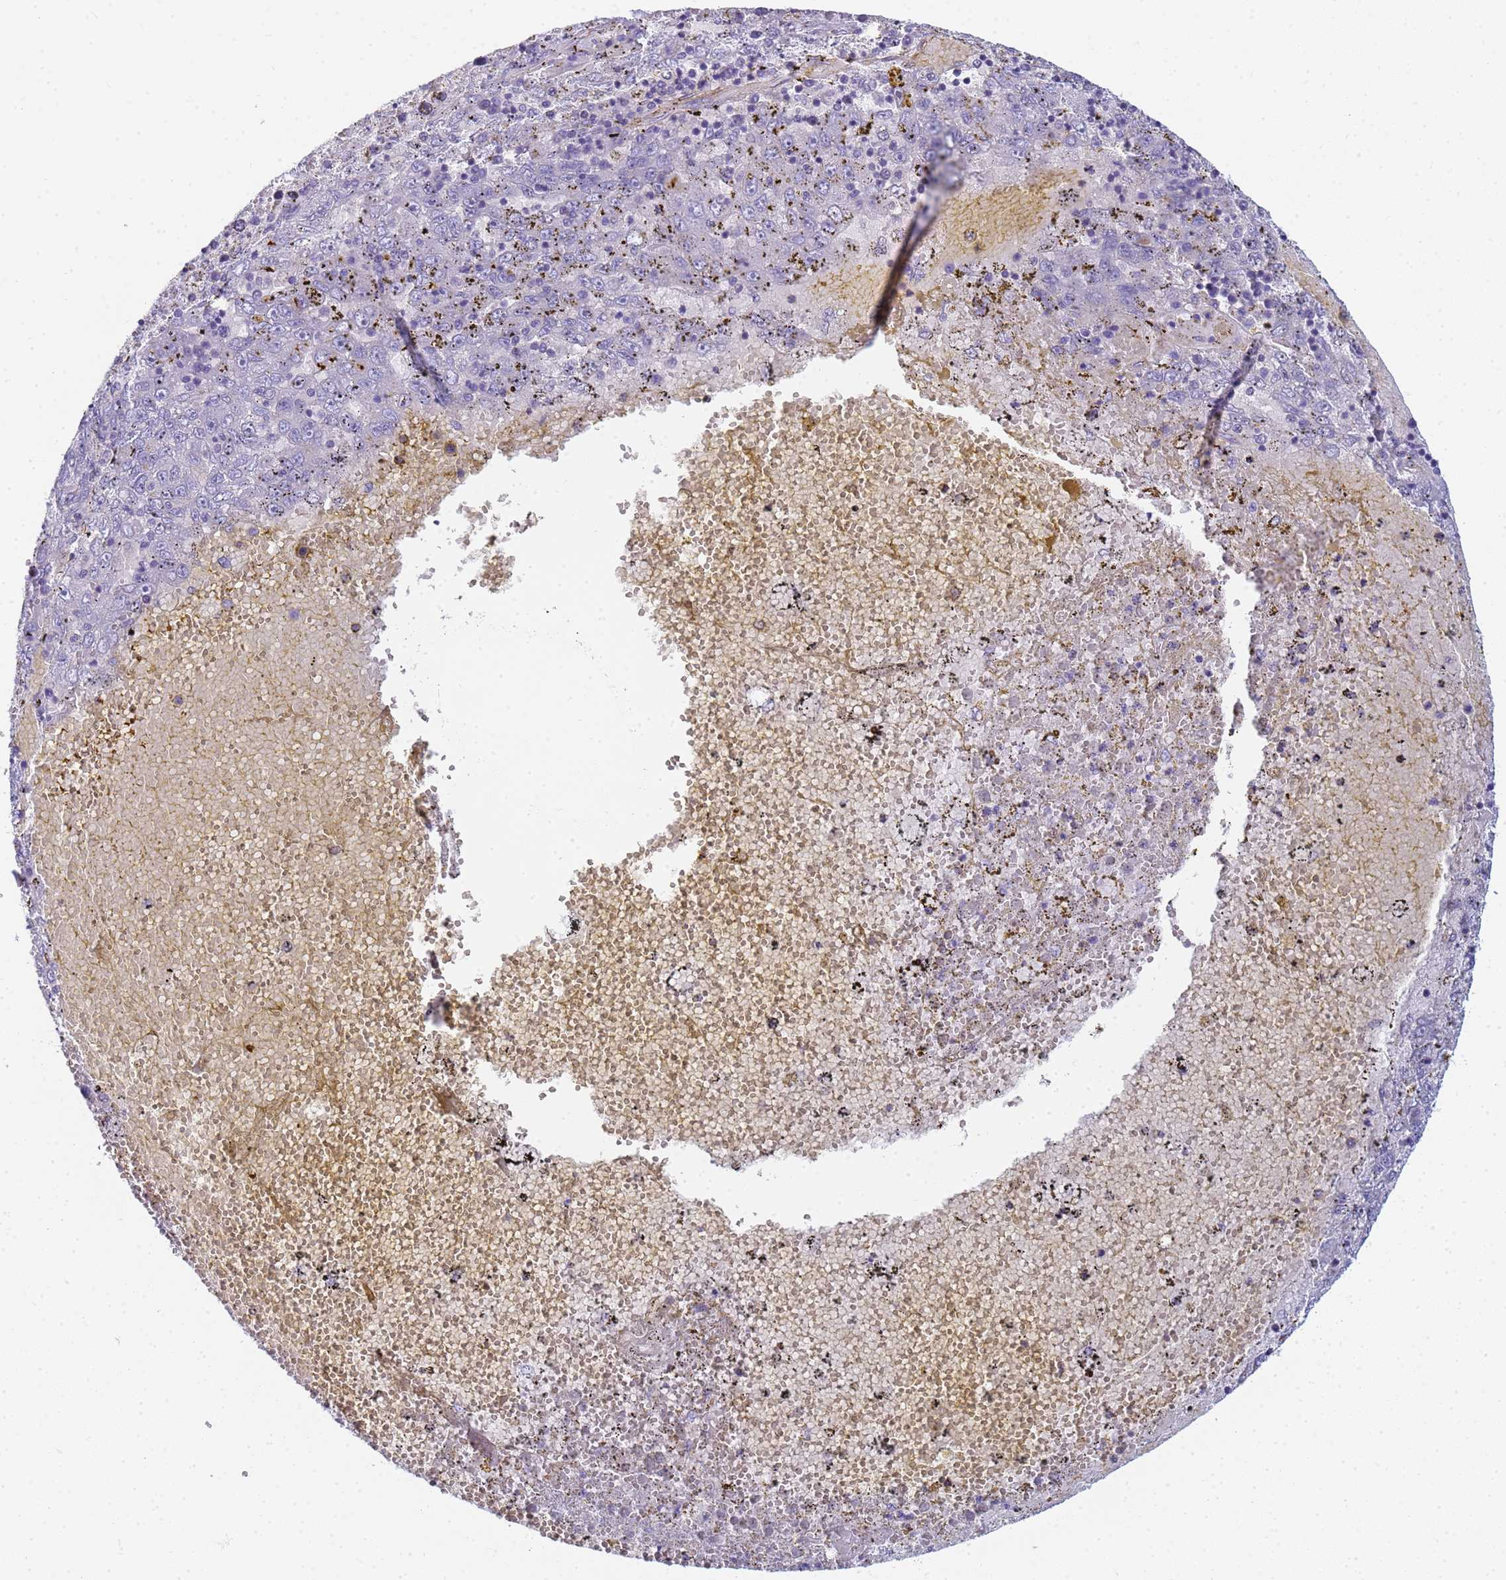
{"staining": {"intensity": "negative", "quantity": "none", "location": "none"}, "tissue": "liver cancer", "cell_type": "Tumor cells", "image_type": "cancer", "snomed": [{"axis": "morphology", "description": "Carcinoma, Hepatocellular, NOS"}, {"axis": "topography", "description": "Liver"}], "caption": "Protein analysis of liver hepatocellular carcinoma demonstrates no significant staining in tumor cells. (DAB (3,3'-diaminobenzidine) immunohistochemistry (IHC), high magnification).", "gene": "TPM1", "patient": {"sex": "male", "age": 49}}